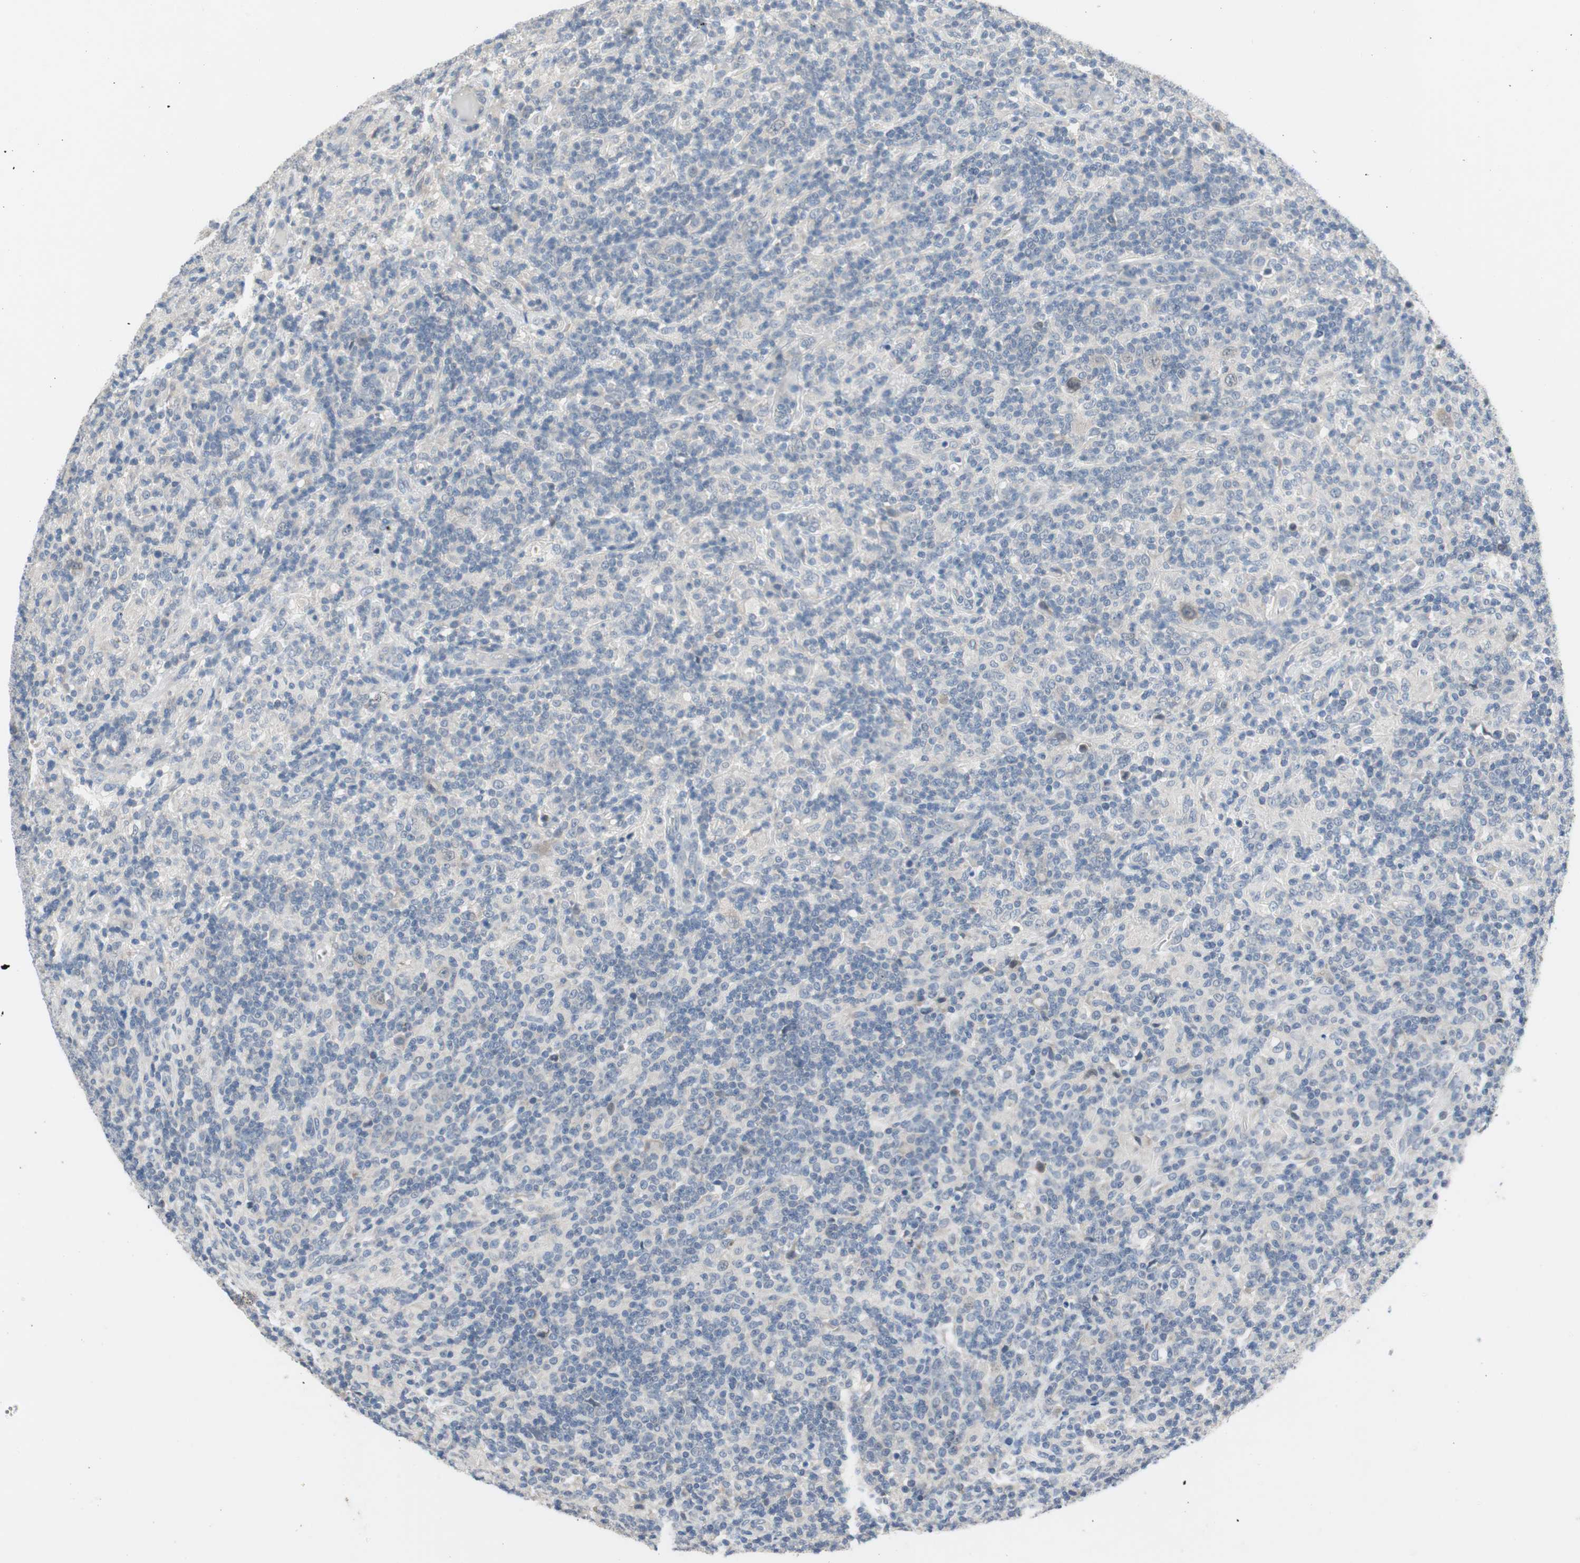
{"staining": {"intensity": "weak", "quantity": "25%-75%", "location": "cytoplasmic/membranous"}, "tissue": "lymphoma", "cell_type": "Tumor cells", "image_type": "cancer", "snomed": [{"axis": "morphology", "description": "Hodgkin's disease, NOS"}, {"axis": "topography", "description": "Lymph node"}], "caption": "Lymphoma stained for a protein (brown) shows weak cytoplasmic/membranous positive positivity in approximately 25%-75% of tumor cells.", "gene": "GRHL1", "patient": {"sex": "male", "age": 70}}